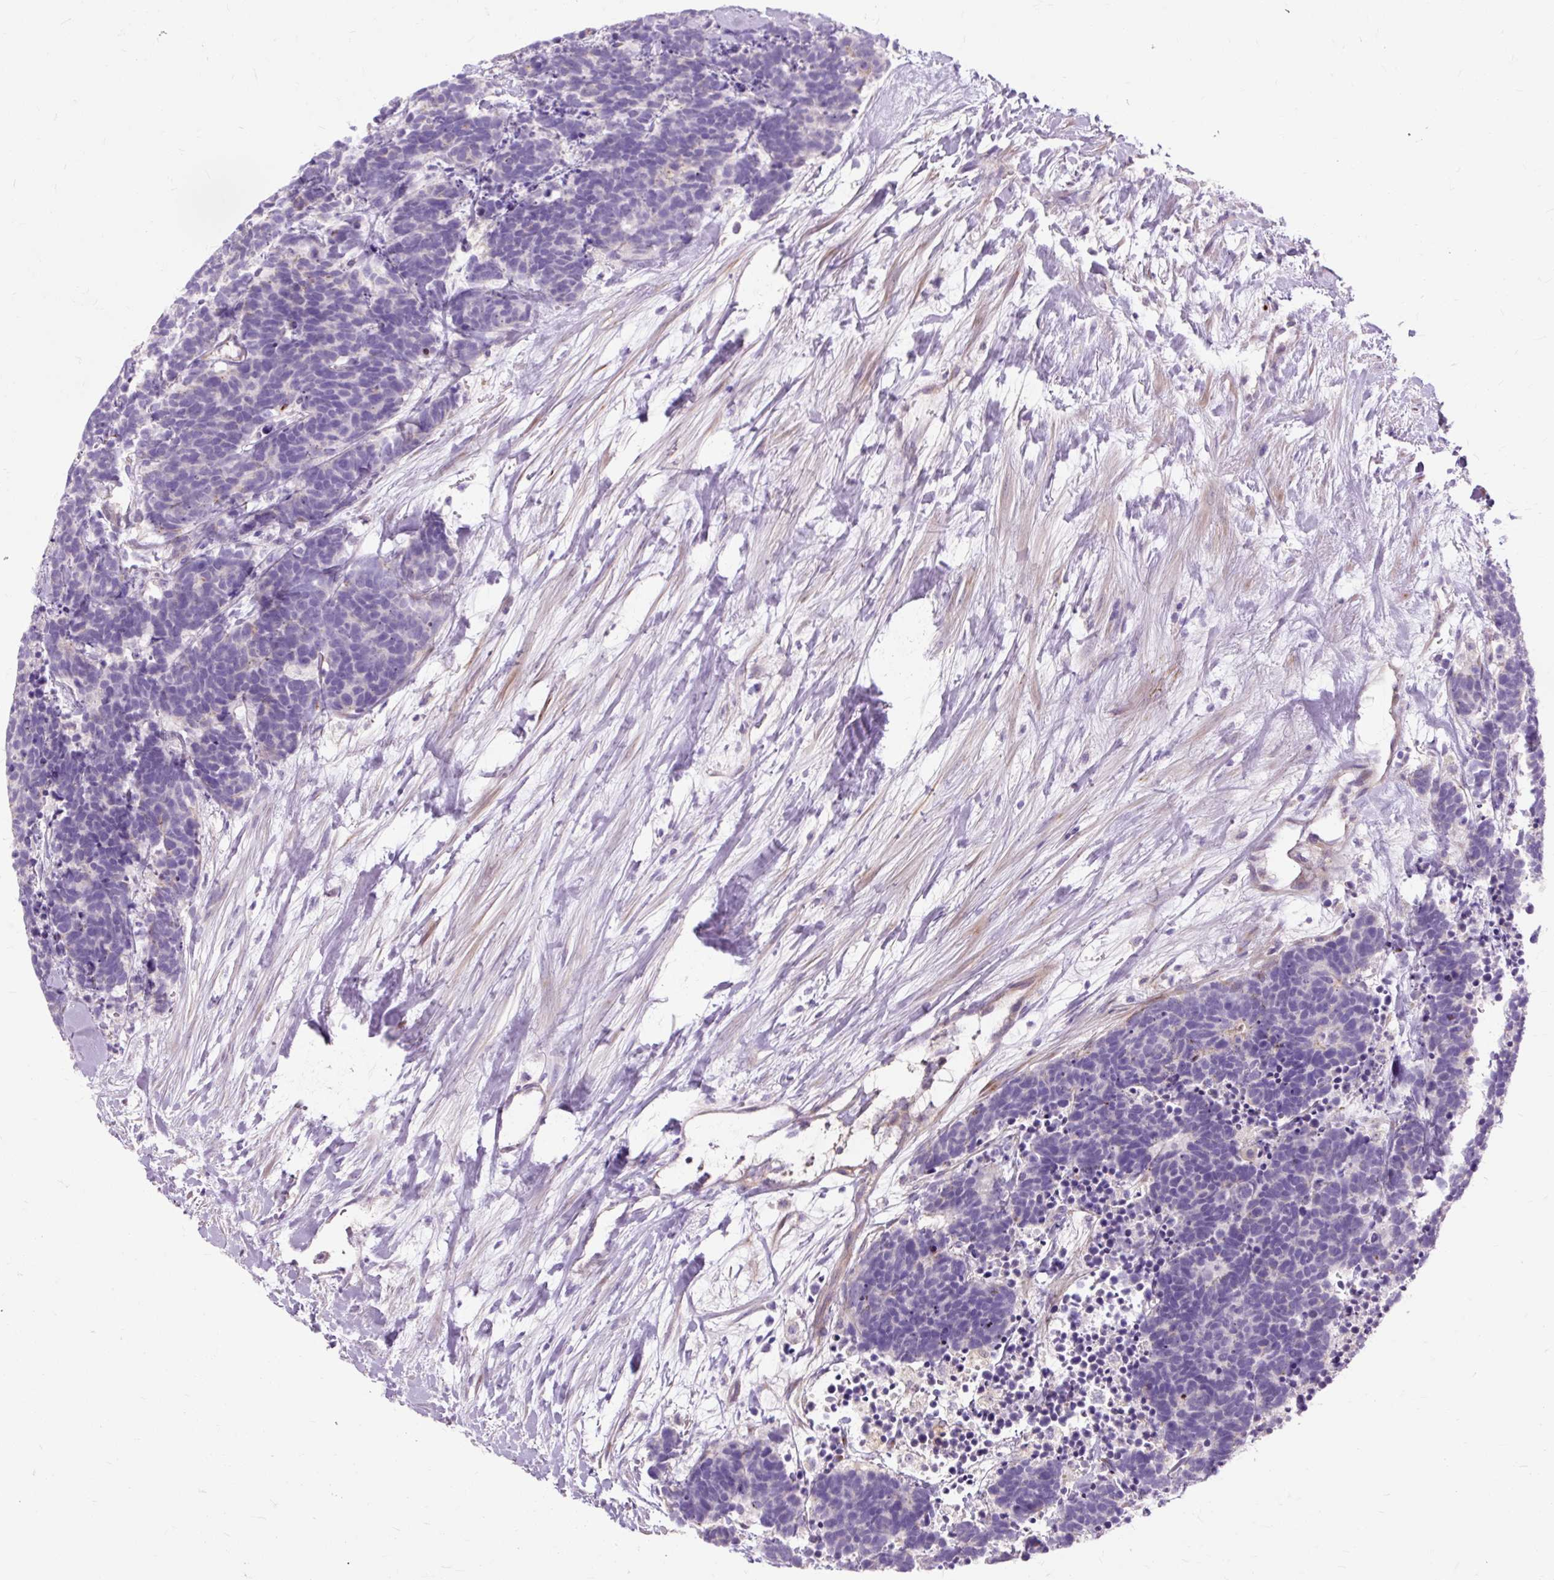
{"staining": {"intensity": "negative", "quantity": "none", "location": "none"}, "tissue": "carcinoid", "cell_type": "Tumor cells", "image_type": "cancer", "snomed": [{"axis": "morphology", "description": "Carcinoma, NOS"}, {"axis": "morphology", "description": "Carcinoid, malignant, NOS"}, {"axis": "topography", "description": "Prostate"}], "caption": "Carcinoid was stained to show a protein in brown. There is no significant staining in tumor cells. Brightfield microscopy of immunohistochemistry (IHC) stained with DAB (brown) and hematoxylin (blue), captured at high magnification.", "gene": "DCTN4", "patient": {"sex": "male", "age": 57}}